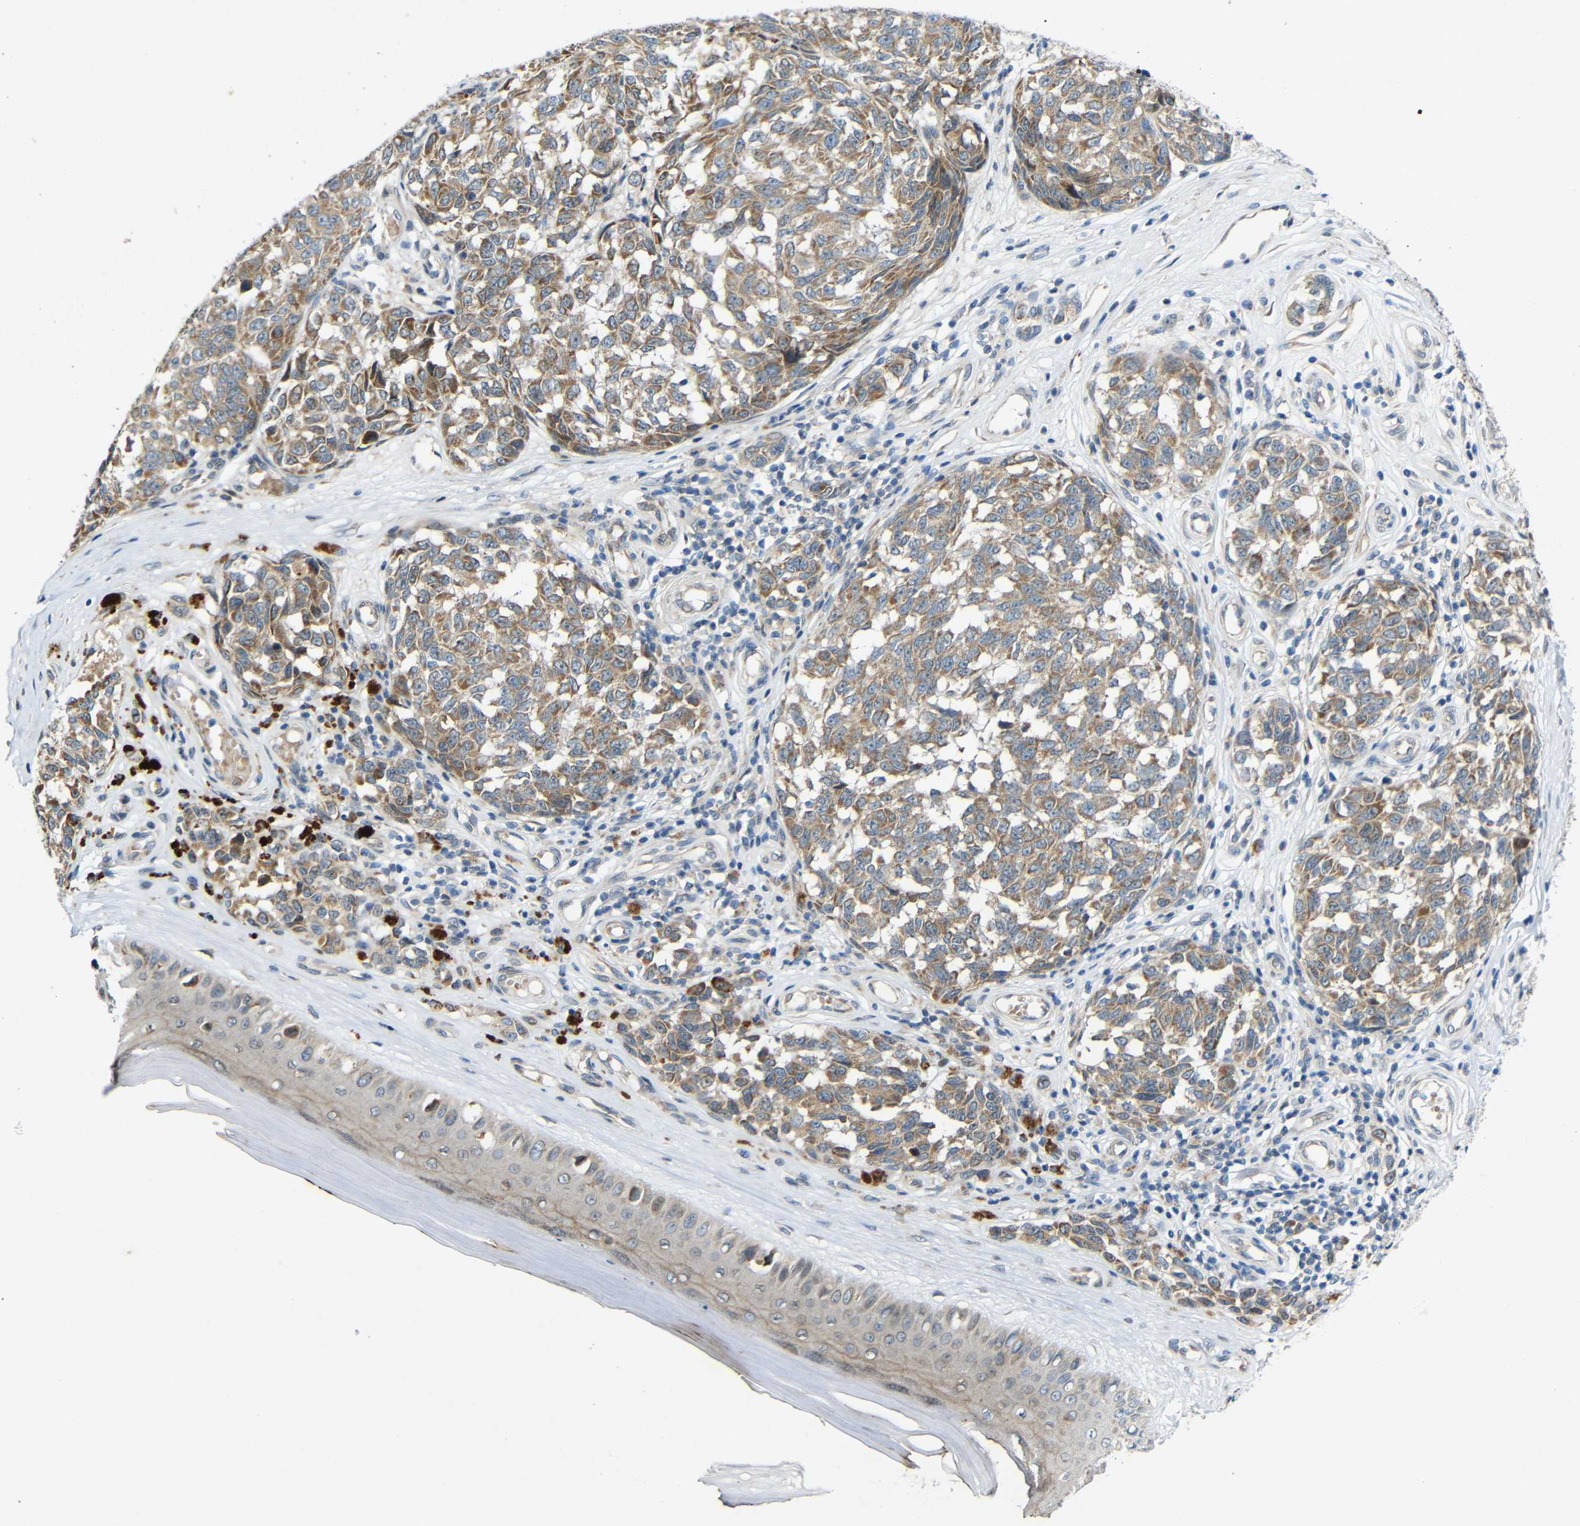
{"staining": {"intensity": "weak", "quantity": ">75%", "location": "cytoplasmic/membranous"}, "tissue": "melanoma", "cell_type": "Tumor cells", "image_type": "cancer", "snomed": [{"axis": "morphology", "description": "Malignant melanoma, NOS"}, {"axis": "topography", "description": "Skin"}], "caption": "Human malignant melanoma stained with a brown dye shows weak cytoplasmic/membranous positive expression in about >75% of tumor cells.", "gene": "TMEM25", "patient": {"sex": "female", "age": 64}}